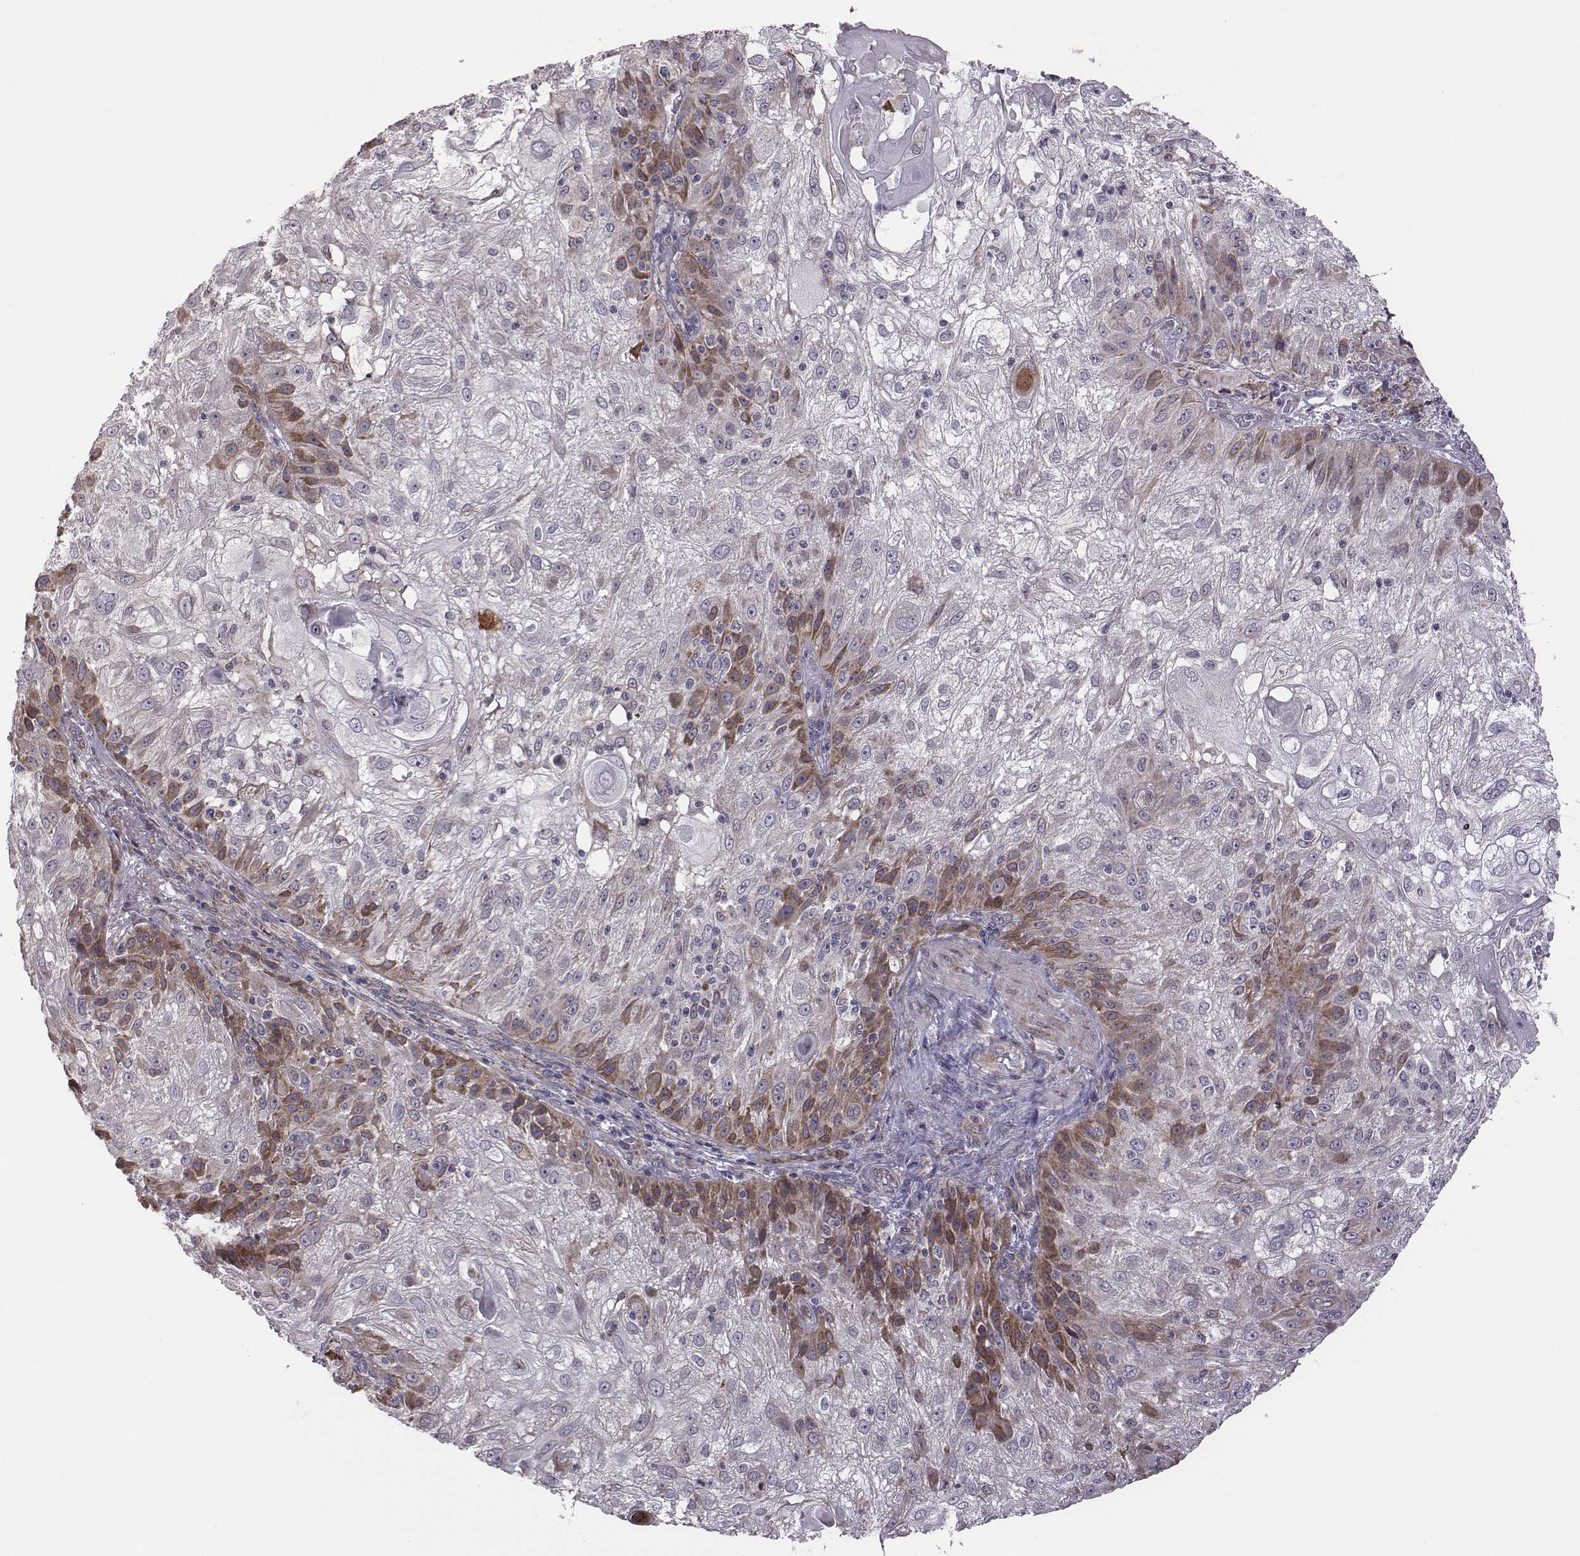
{"staining": {"intensity": "strong", "quantity": "<25%", "location": "cytoplasmic/membranous"}, "tissue": "skin cancer", "cell_type": "Tumor cells", "image_type": "cancer", "snomed": [{"axis": "morphology", "description": "Normal tissue, NOS"}, {"axis": "morphology", "description": "Squamous cell carcinoma, NOS"}, {"axis": "topography", "description": "Skin"}], "caption": "Approximately <25% of tumor cells in skin squamous cell carcinoma display strong cytoplasmic/membranous protein staining as visualized by brown immunohistochemical staining.", "gene": "SELENOI", "patient": {"sex": "female", "age": 83}}